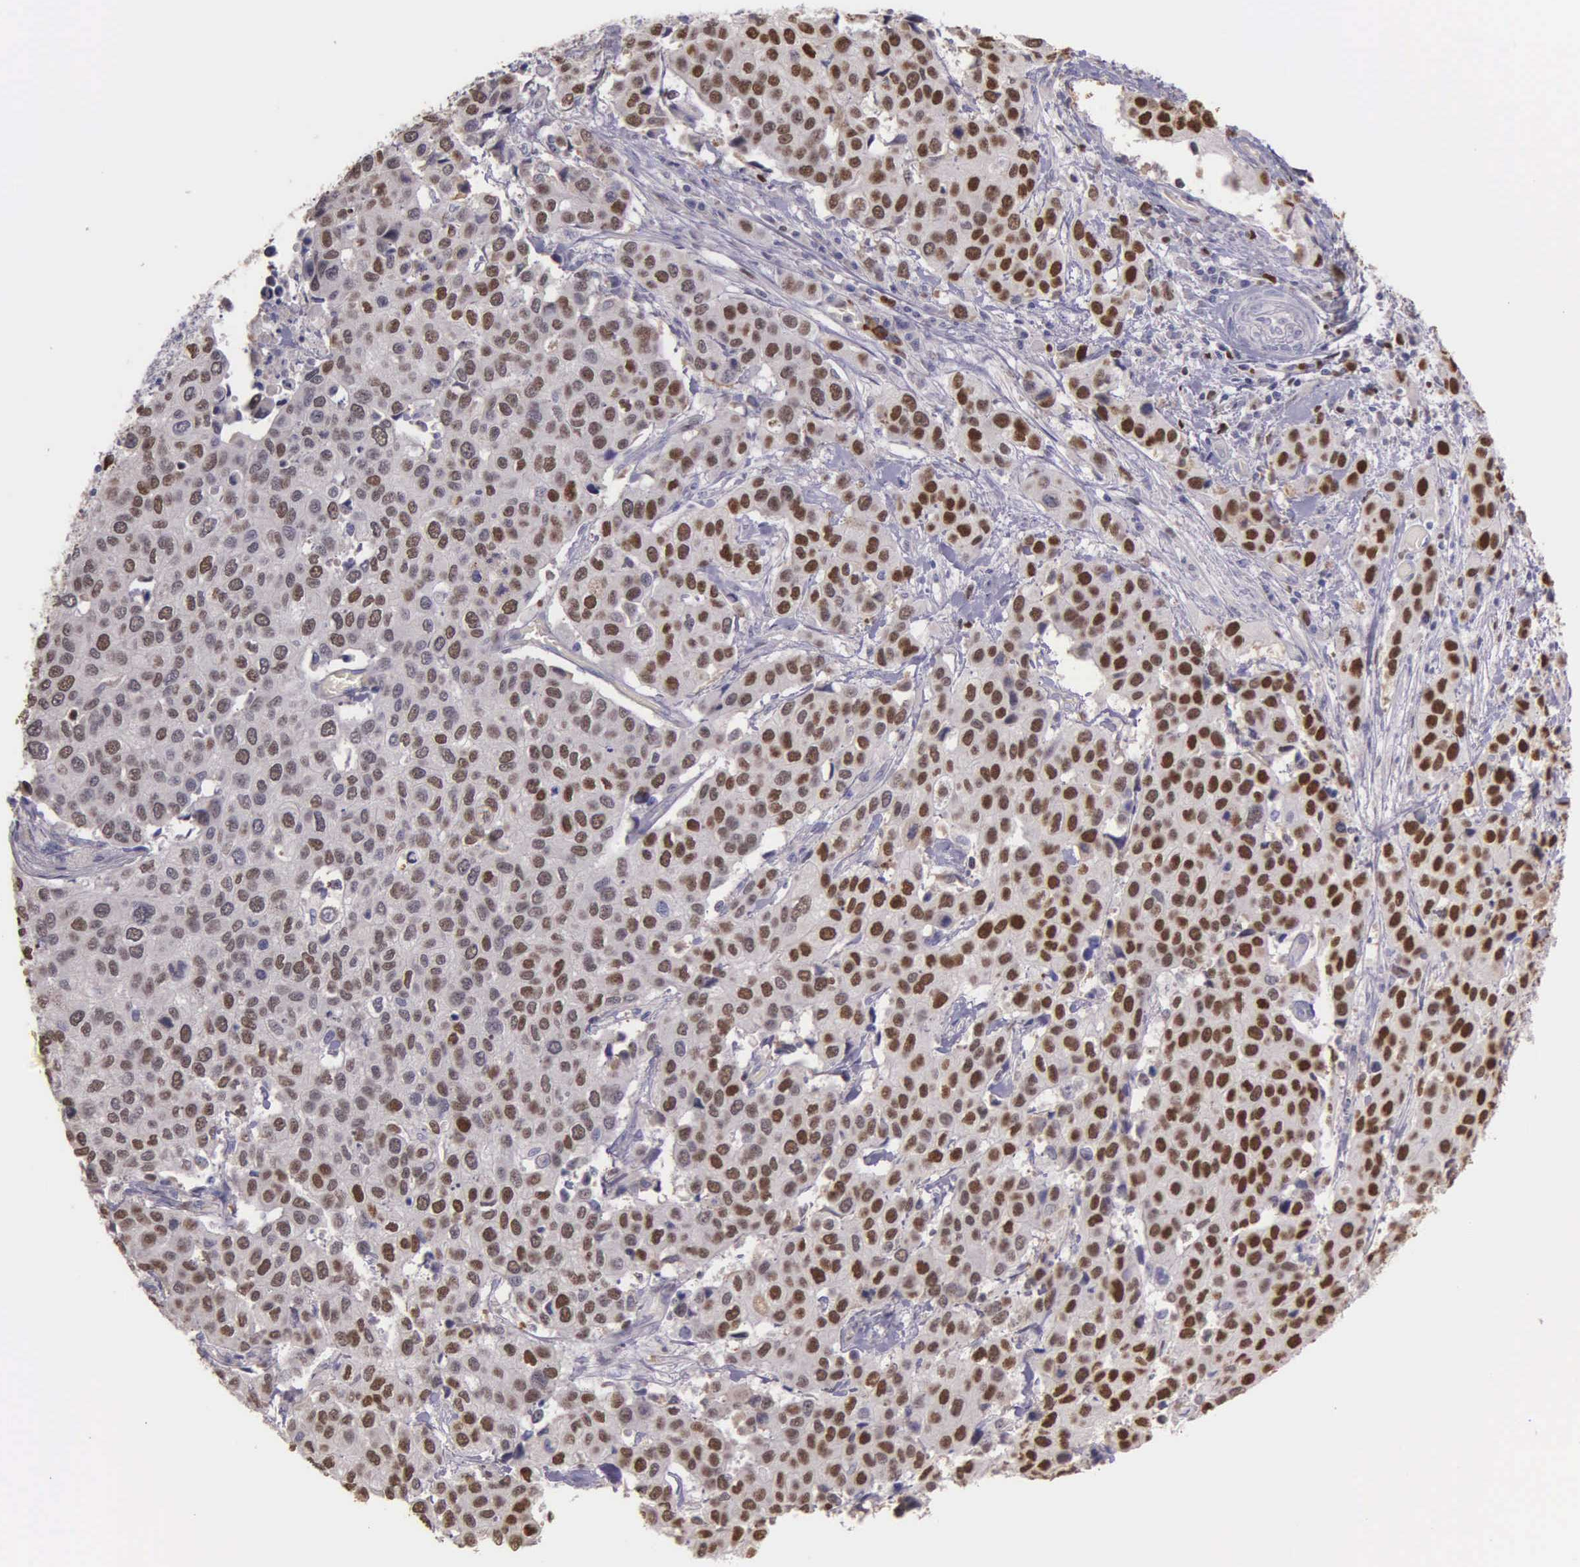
{"staining": {"intensity": "strong", "quantity": ">75%", "location": "nuclear"}, "tissue": "cervical cancer", "cell_type": "Tumor cells", "image_type": "cancer", "snomed": [{"axis": "morphology", "description": "Squamous cell carcinoma, NOS"}, {"axis": "topography", "description": "Cervix"}], "caption": "Brown immunohistochemical staining in human squamous cell carcinoma (cervical) shows strong nuclear positivity in about >75% of tumor cells.", "gene": "MCM5", "patient": {"sex": "female", "age": 54}}